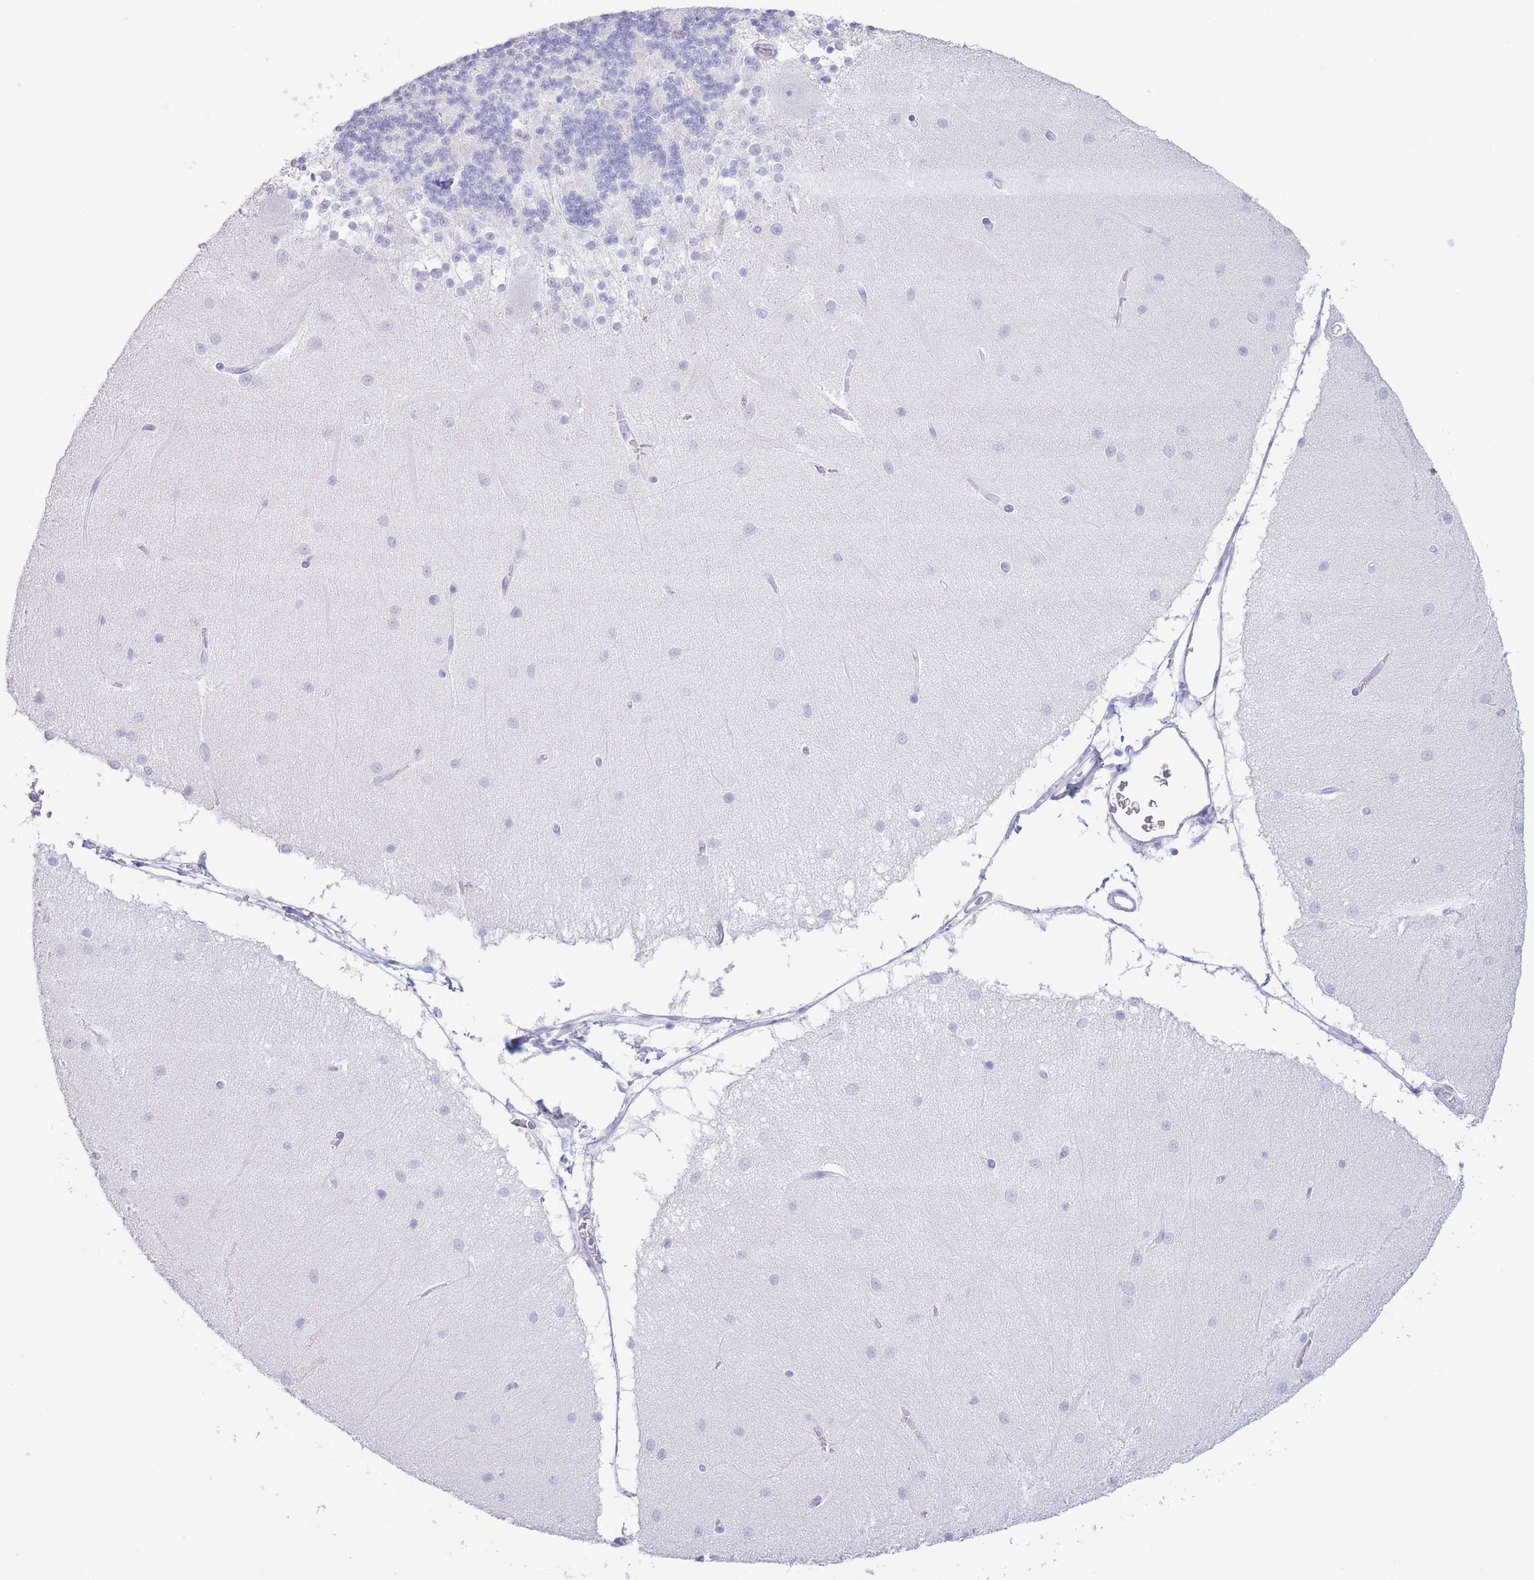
{"staining": {"intensity": "negative", "quantity": "none", "location": "none"}, "tissue": "cerebellum", "cell_type": "Cells in granular layer", "image_type": "normal", "snomed": [{"axis": "morphology", "description": "Normal tissue, NOS"}, {"axis": "topography", "description": "Cerebellum"}], "caption": "This is an immunohistochemistry image of unremarkable human cerebellum. There is no positivity in cells in granular layer.", "gene": "PKLR", "patient": {"sex": "female", "age": 54}}